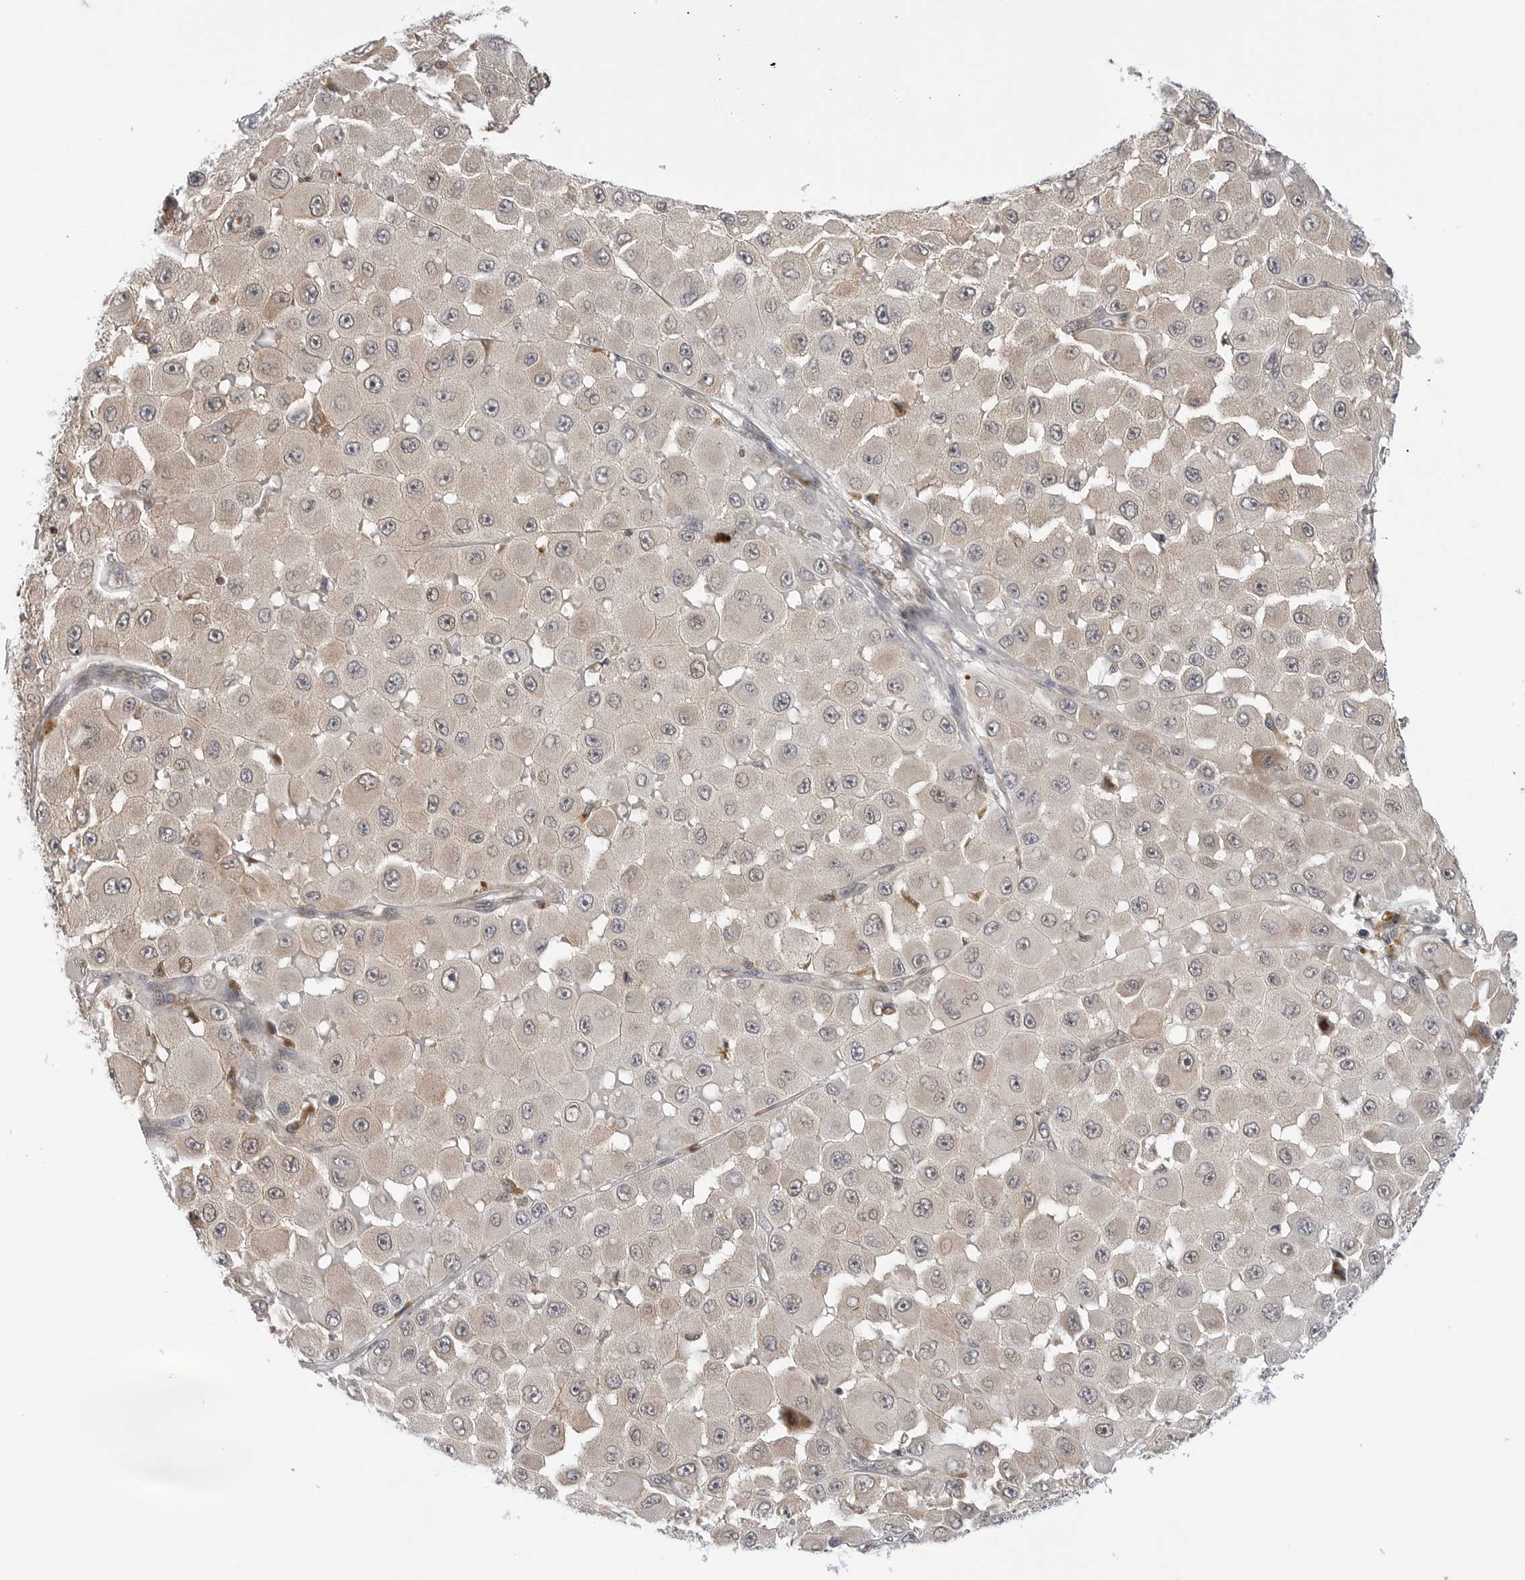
{"staining": {"intensity": "weak", "quantity": "25%-75%", "location": "cytoplasmic/membranous"}, "tissue": "melanoma", "cell_type": "Tumor cells", "image_type": "cancer", "snomed": [{"axis": "morphology", "description": "Malignant melanoma, NOS"}, {"axis": "topography", "description": "Skin"}], "caption": "A brown stain highlights weak cytoplasmic/membranous staining of a protein in human melanoma tumor cells. (DAB (3,3'-diaminobenzidine) IHC with brightfield microscopy, high magnification).", "gene": "STXBP3", "patient": {"sex": "female", "age": 81}}